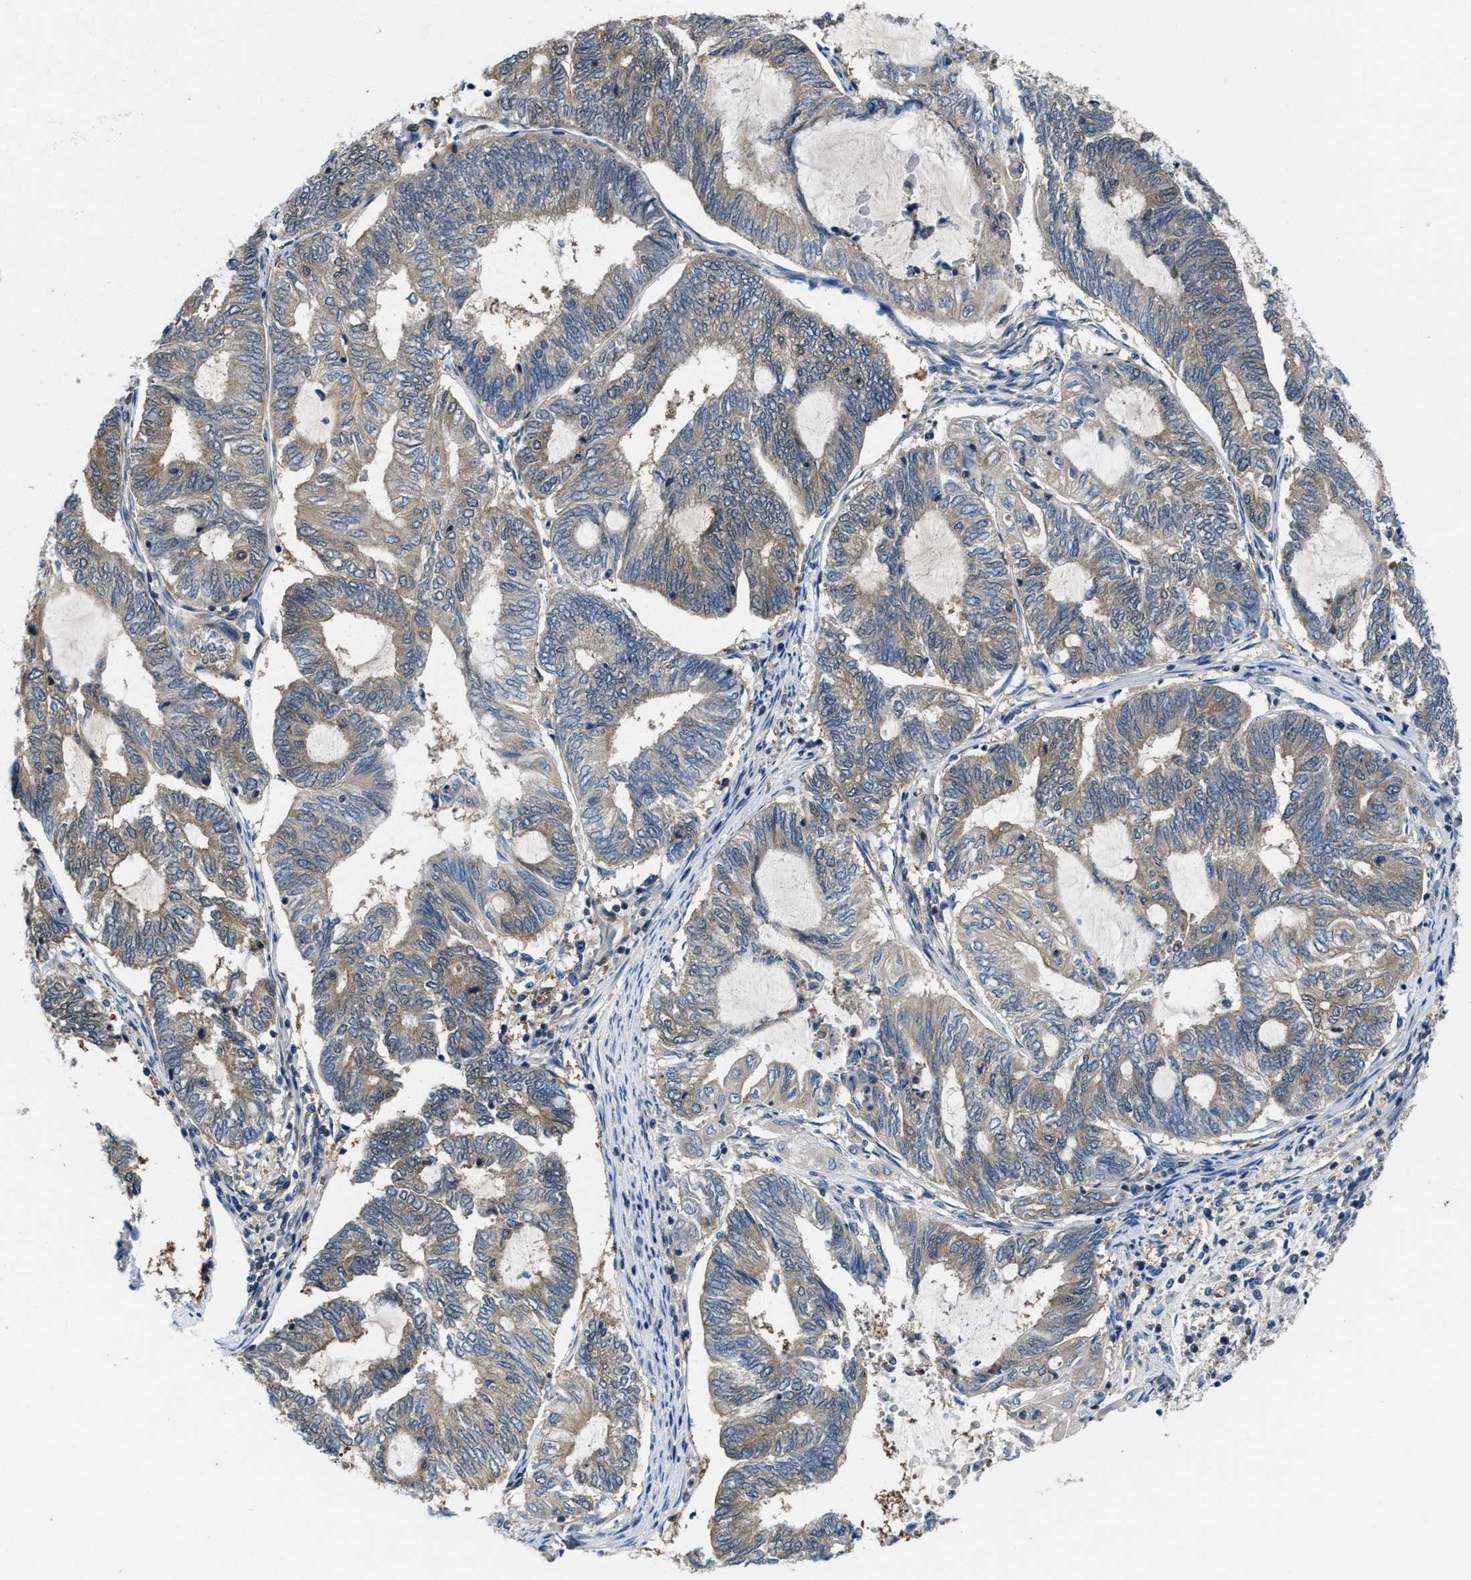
{"staining": {"intensity": "weak", "quantity": ">75%", "location": "cytoplasmic/membranous"}, "tissue": "endometrial cancer", "cell_type": "Tumor cells", "image_type": "cancer", "snomed": [{"axis": "morphology", "description": "Adenocarcinoma, NOS"}, {"axis": "topography", "description": "Uterus"}, {"axis": "topography", "description": "Endometrium"}], "caption": "Protein expression analysis of adenocarcinoma (endometrial) reveals weak cytoplasmic/membranous positivity in about >75% of tumor cells.", "gene": "NUDT5", "patient": {"sex": "female", "age": 70}}